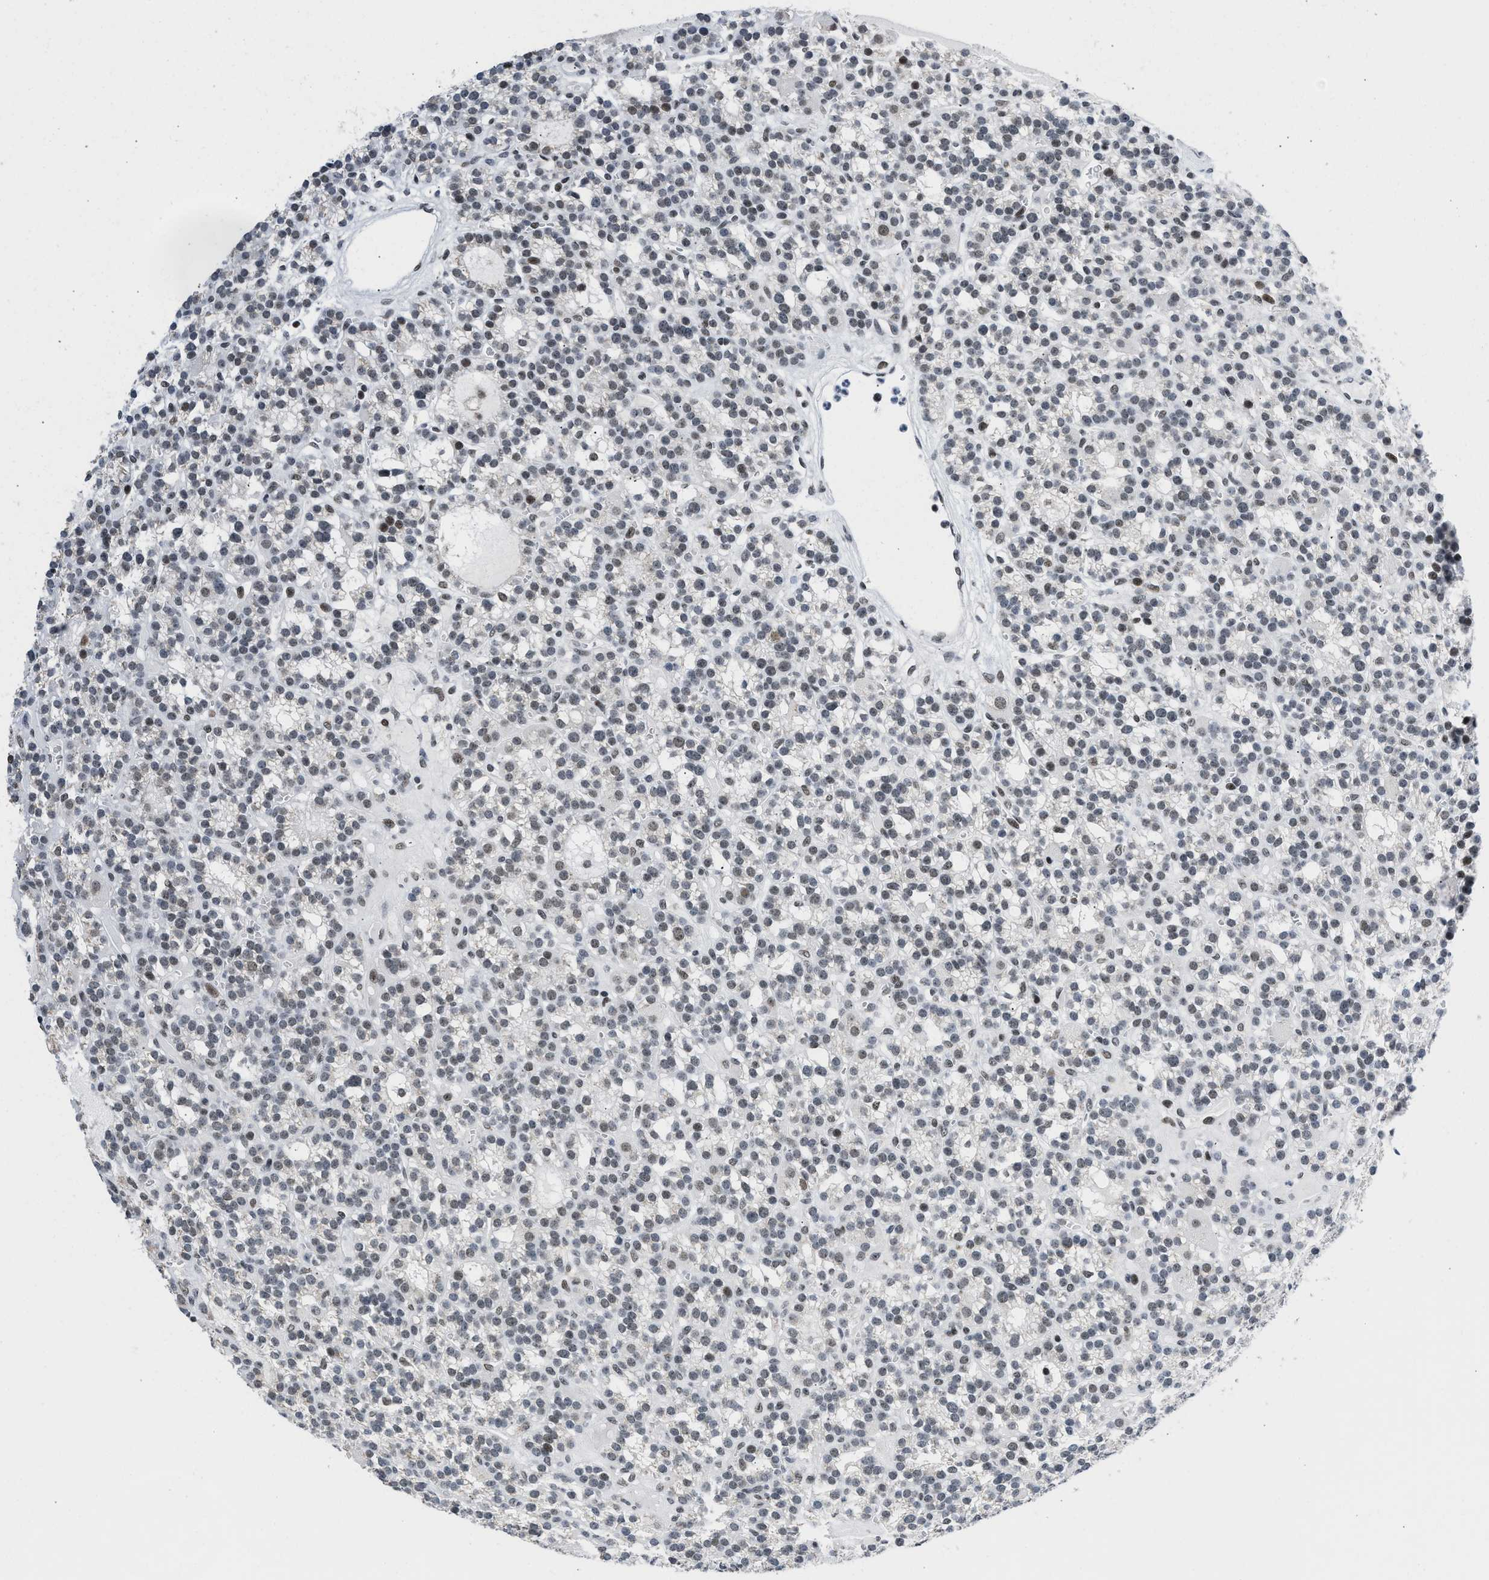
{"staining": {"intensity": "weak", "quantity": ">75%", "location": "nuclear"}, "tissue": "parathyroid gland", "cell_type": "Glandular cells", "image_type": "normal", "snomed": [{"axis": "morphology", "description": "Normal tissue, NOS"}, {"axis": "morphology", "description": "Adenoma, NOS"}, {"axis": "topography", "description": "Parathyroid gland"}], "caption": "Parathyroid gland stained with immunohistochemistry exhibits weak nuclear staining in approximately >75% of glandular cells.", "gene": "TERF2IP", "patient": {"sex": "female", "age": 58}}